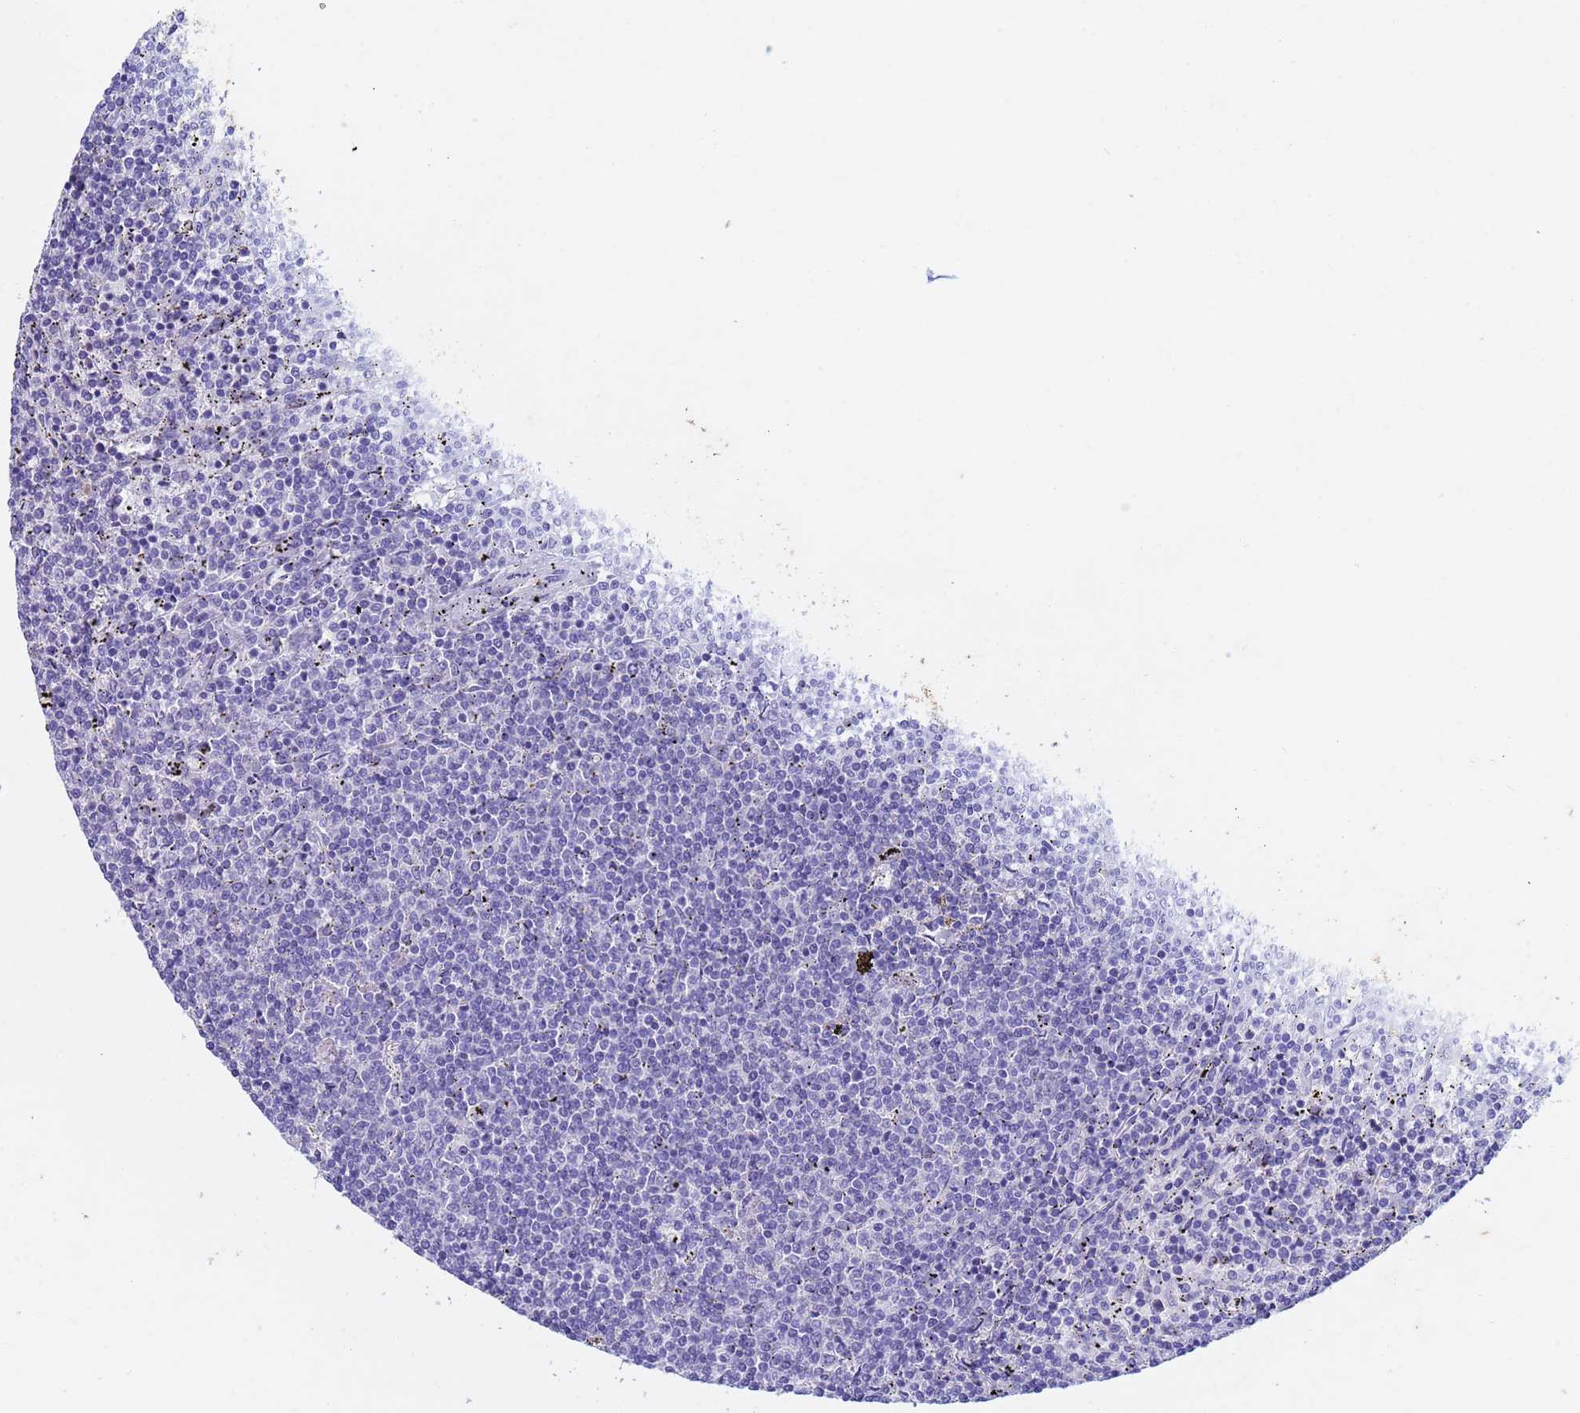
{"staining": {"intensity": "negative", "quantity": "none", "location": "none"}, "tissue": "lymphoma", "cell_type": "Tumor cells", "image_type": "cancer", "snomed": [{"axis": "morphology", "description": "Malignant lymphoma, non-Hodgkin's type, Low grade"}, {"axis": "topography", "description": "Spleen"}], "caption": "Human lymphoma stained for a protein using immunohistochemistry (IHC) shows no positivity in tumor cells.", "gene": "CSTB", "patient": {"sex": "female", "age": 50}}